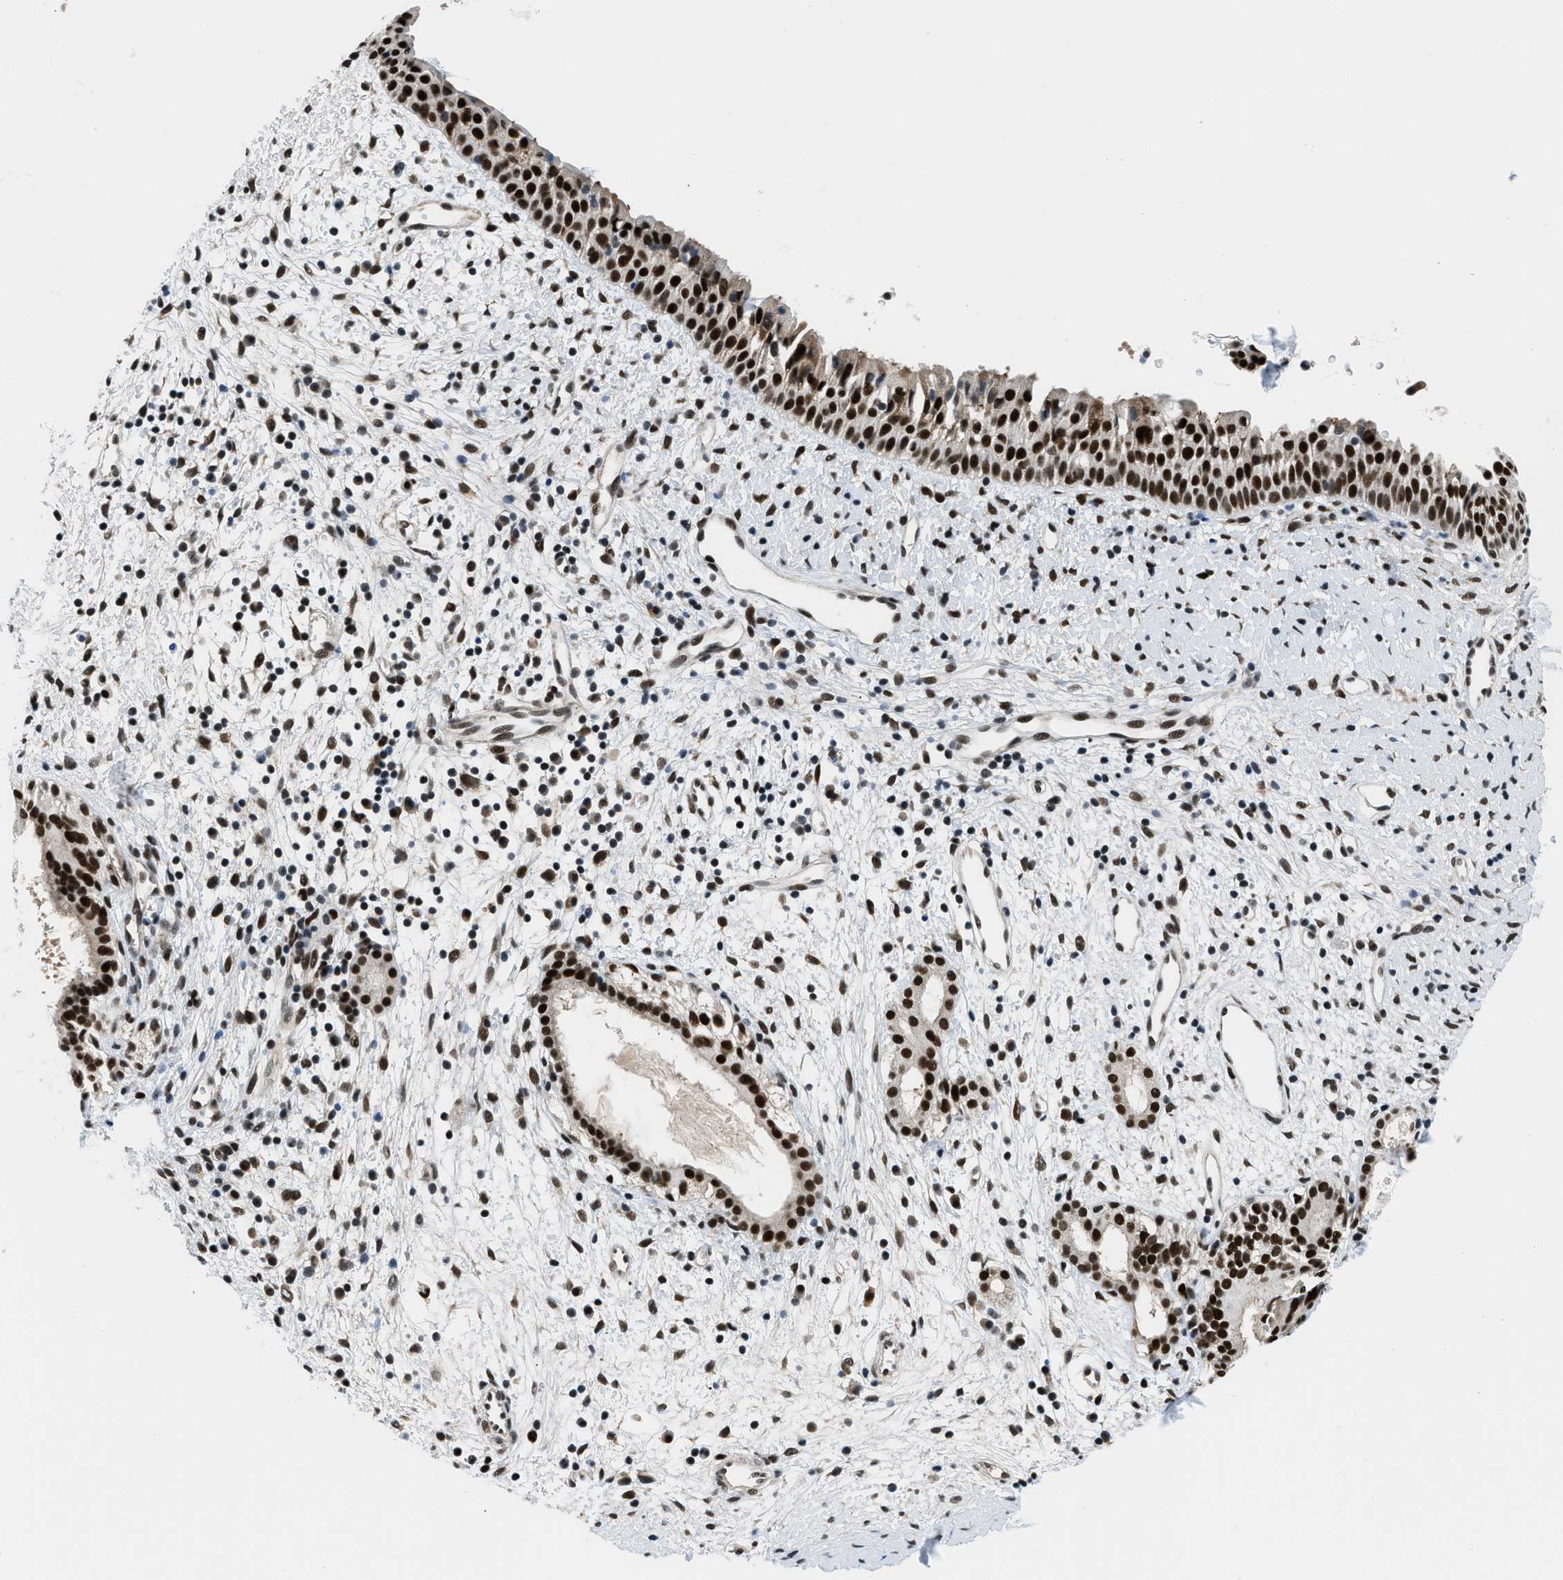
{"staining": {"intensity": "strong", "quantity": ">75%", "location": "nuclear"}, "tissue": "nasopharynx", "cell_type": "Respiratory epithelial cells", "image_type": "normal", "snomed": [{"axis": "morphology", "description": "Normal tissue, NOS"}, {"axis": "topography", "description": "Nasopharynx"}], "caption": "Immunohistochemical staining of normal human nasopharynx reveals strong nuclear protein positivity in approximately >75% of respiratory epithelial cells. (DAB (3,3'-diaminobenzidine) IHC with brightfield microscopy, high magnification).", "gene": "KDM3B", "patient": {"sex": "male", "age": 22}}